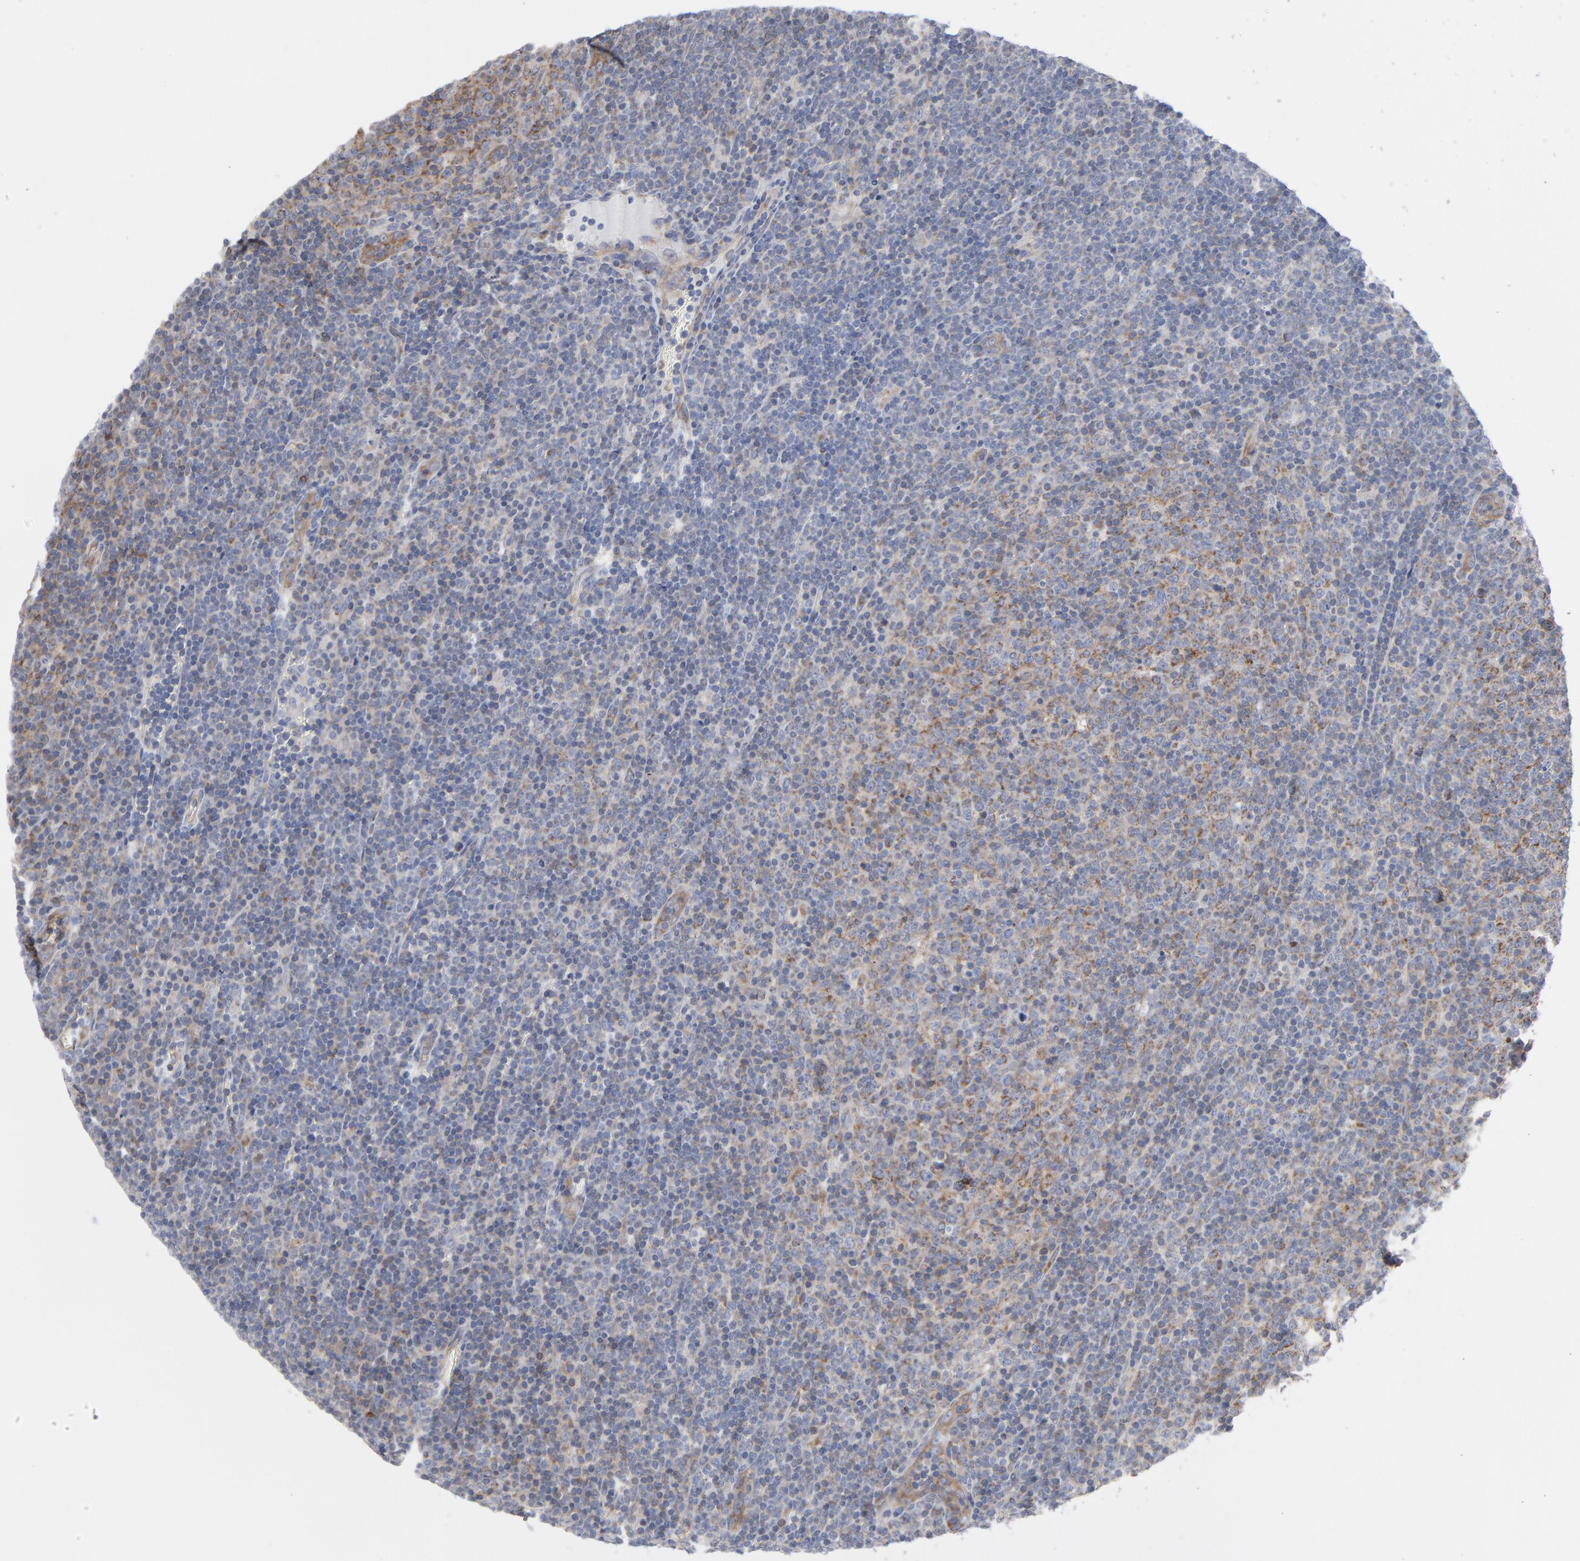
{"staining": {"intensity": "weak", "quantity": "<25%", "location": "cytoplasmic/membranous"}, "tissue": "lymphoma", "cell_type": "Tumor cells", "image_type": "cancer", "snomed": [{"axis": "morphology", "description": "Malignant lymphoma, non-Hodgkin's type, Low grade"}, {"axis": "topography", "description": "Lymph node"}], "caption": "Malignant lymphoma, non-Hodgkin's type (low-grade) was stained to show a protein in brown. There is no significant positivity in tumor cells.", "gene": "OXA1L", "patient": {"sex": "male", "age": 70}}